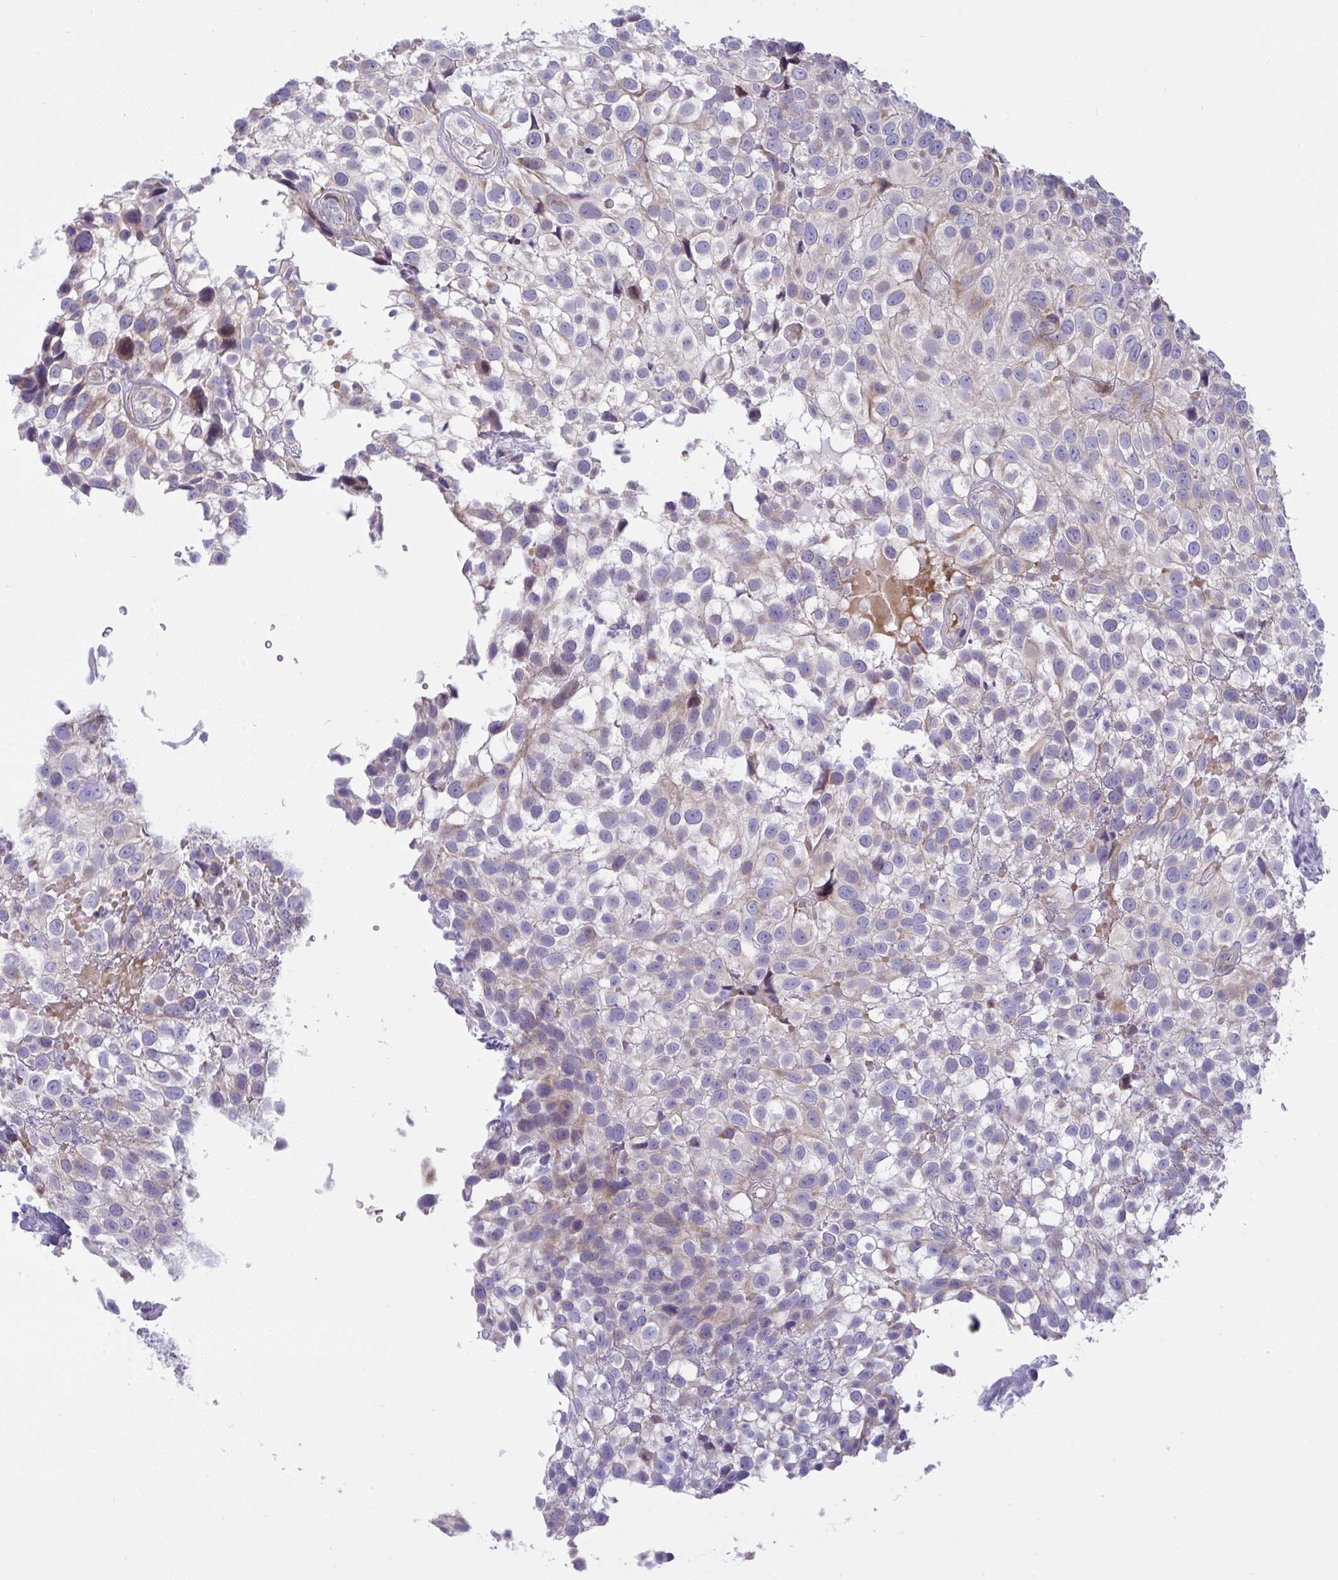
{"staining": {"intensity": "weak", "quantity": "<25%", "location": "cytoplasmic/membranous"}, "tissue": "urothelial cancer", "cell_type": "Tumor cells", "image_type": "cancer", "snomed": [{"axis": "morphology", "description": "Urothelial carcinoma, High grade"}, {"axis": "topography", "description": "Urinary bladder"}], "caption": "High-grade urothelial carcinoma was stained to show a protein in brown. There is no significant positivity in tumor cells.", "gene": "NTN1", "patient": {"sex": "male", "age": 56}}